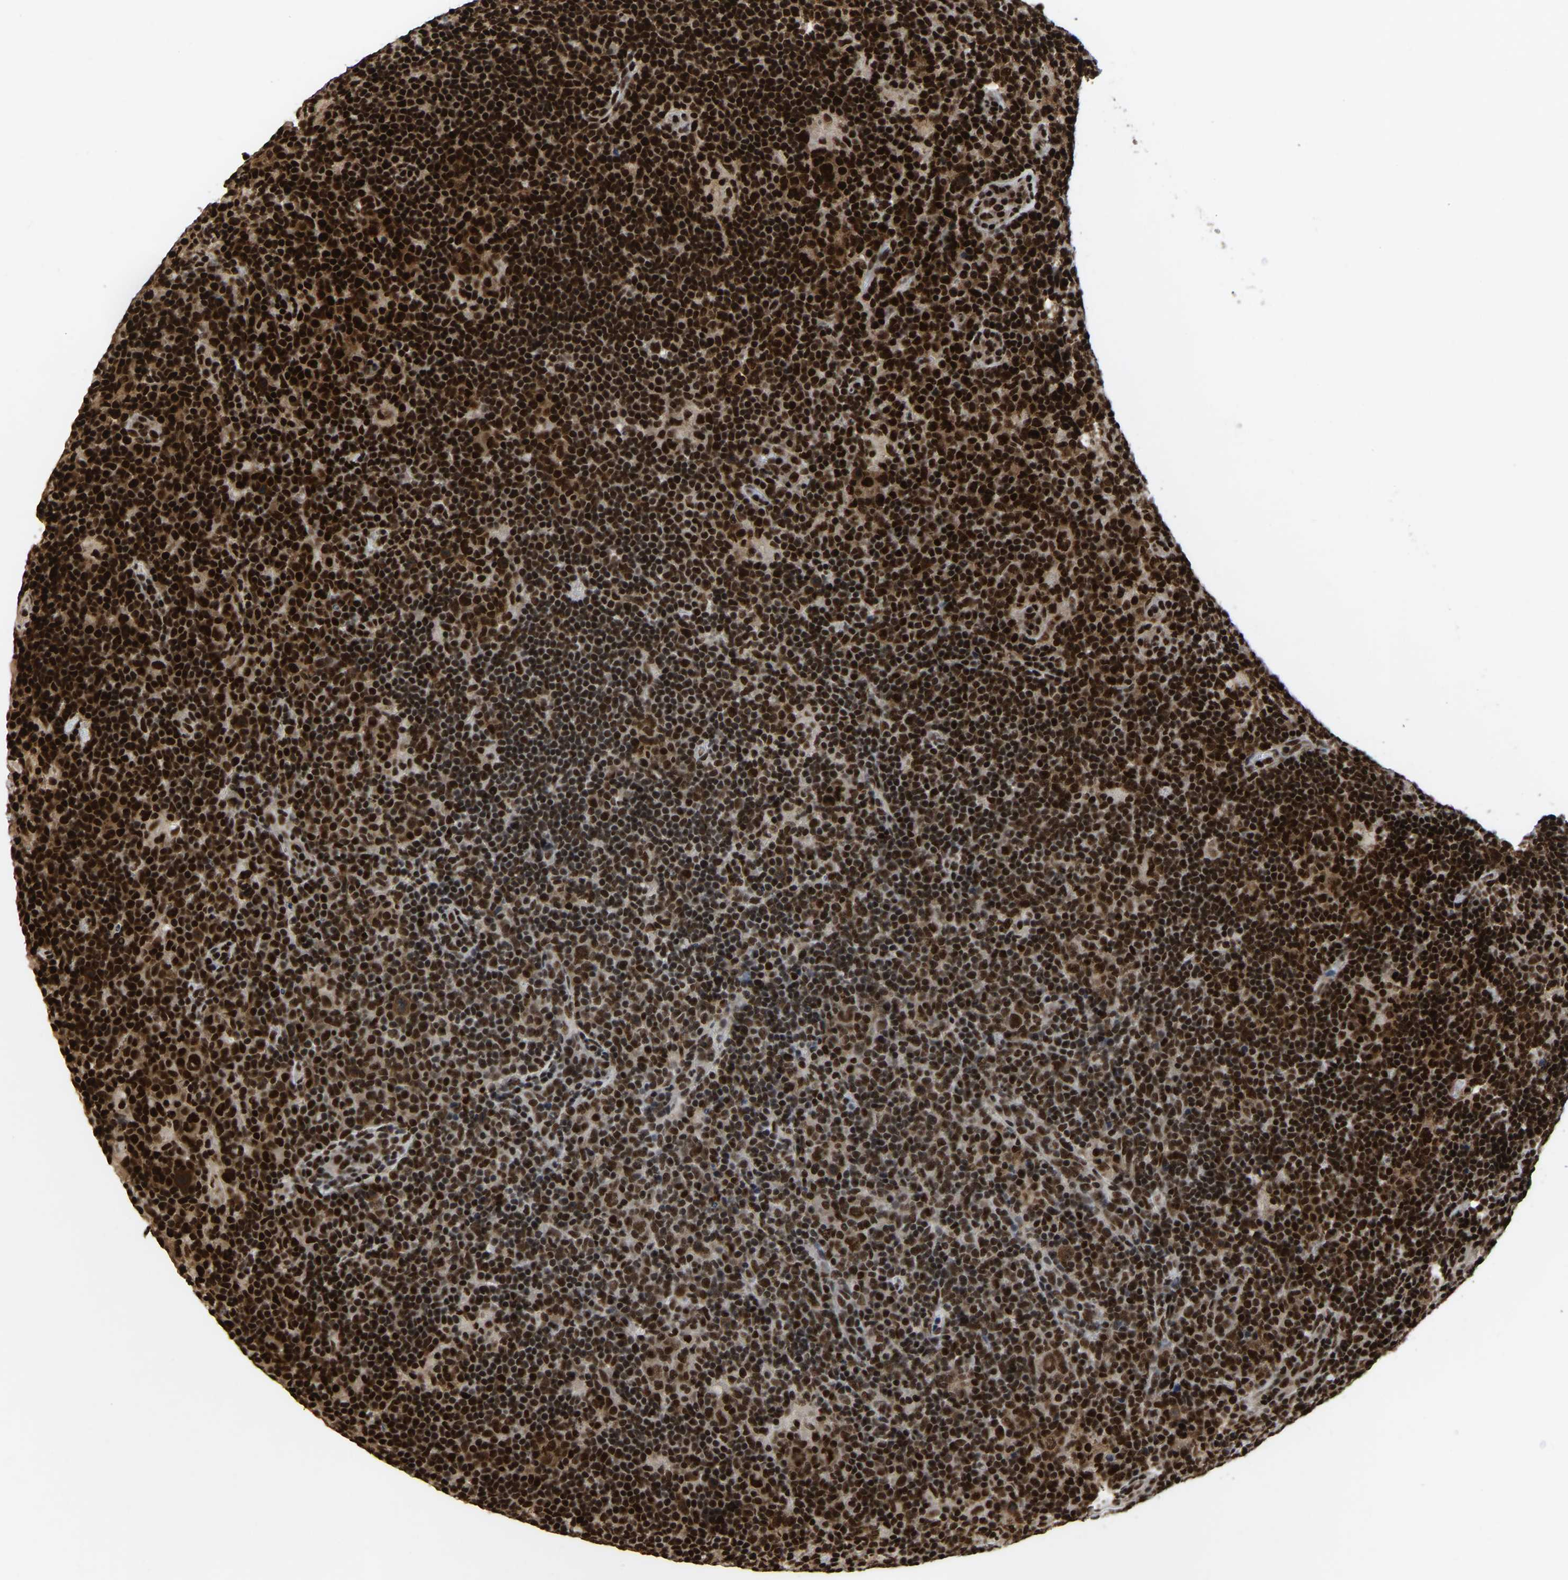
{"staining": {"intensity": "strong", "quantity": ">75%", "location": "nuclear"}, "tissue": "lymphoma", "cell_type": "Tumor cells", "image_type": "cancer", "snomed": [{"axis": "morphology", "description": "Hodgkin's disease, NOS"}, {"axis": "topography", "description": "Lymph node"}], "caption": "A photomicrograph of human lymphoma stained for a protein displays strong nuclear brown staining in tumor cells.", "gene": "TBL1XR1", "patient": {"sex": "female", "age": 57}}